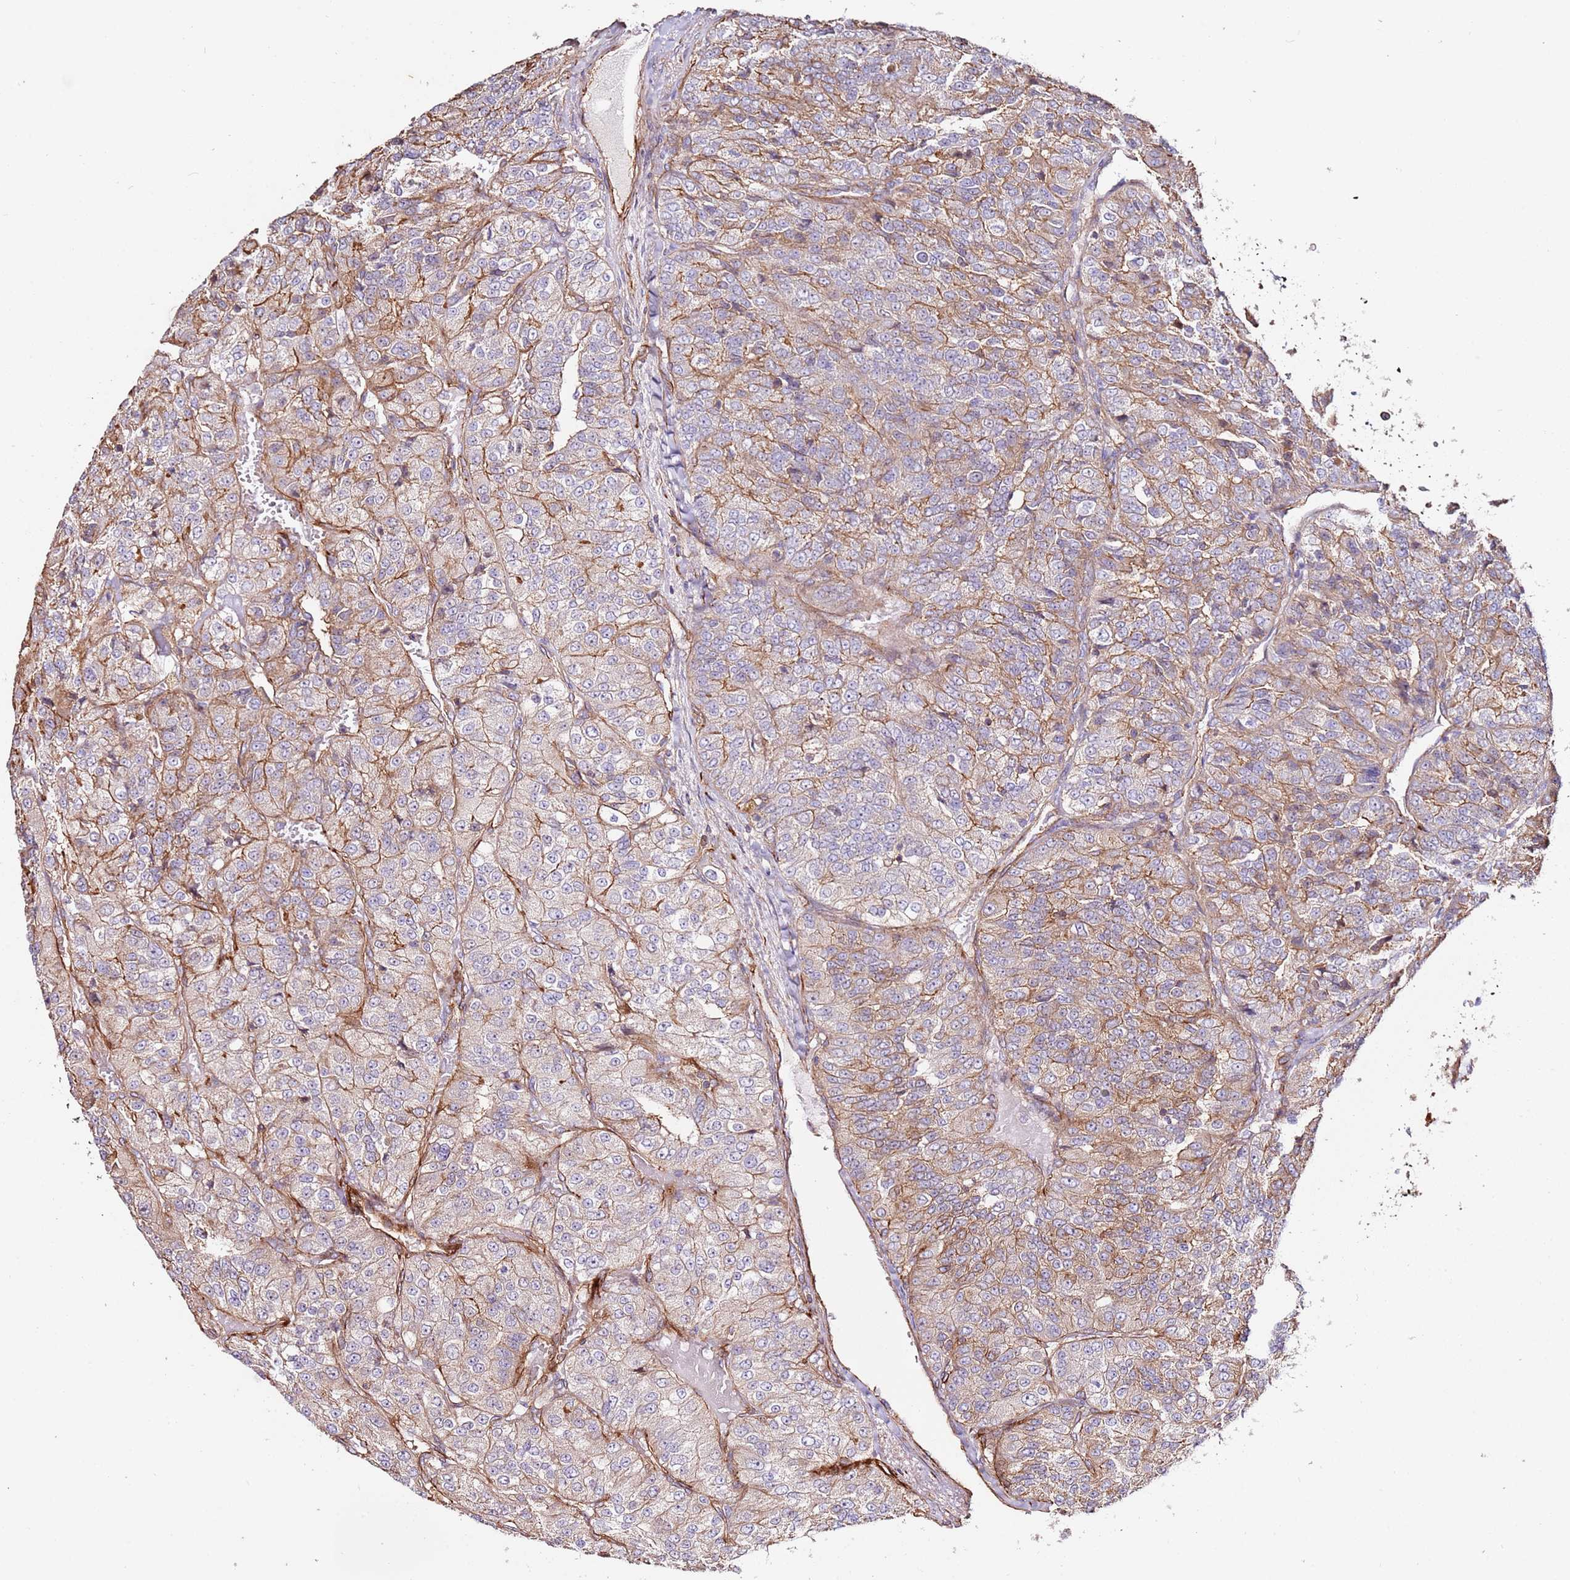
{"staining": {"intensity": "moderate", "quantity": ">75%", "location": "cytoplasmic/membranous"}, "tissue": "renal cancer", "cell_type": "Tumor cells", "image_type": "cancer", "snomed": [{"axis": "morphology", "description": "Adenocarcinoma, NOS"}, {"axis": "topography", "description": "Kidney"}], "caption": "The image reveals a brown stain indicating the presence of a protein in the cytoplasmic/membranous of tumor cells in renal adenocarcinoma.", "gene": "MRGPRE", "patient": {"sex": "female", "age": 63}}